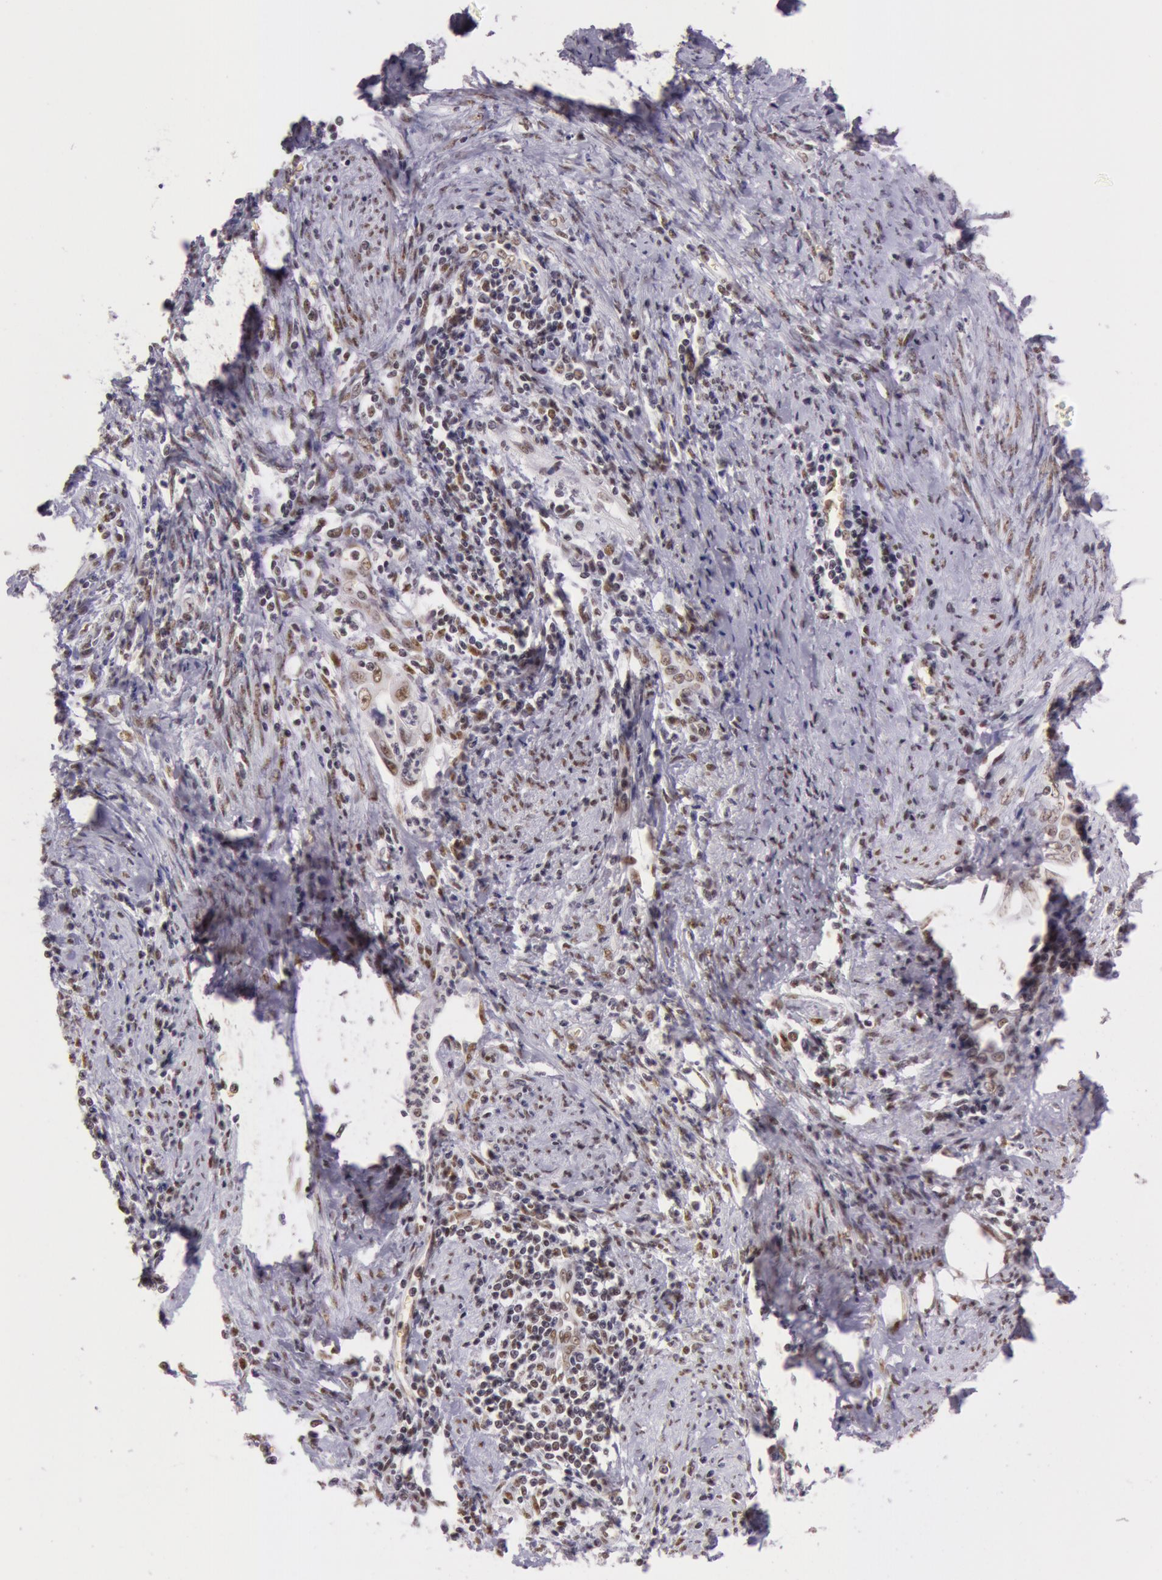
{"staining": {"intensity": "weak", "quantity": "25%-75%", "location": "nuclear"}, "tissue": "cervical cancer", "cell_type": "Tumor cells", "image_type": "cancer", "snomed": [{"axis": "morphology", "description": "Normal tissue, NOS"}, {"axis": "morphology", "description": "Adenocarcinoma, NOS"}, {"axis": "topography", "description": "Cervix"}], "caption": "Weak nuclear positivity for a protein is appreciated in about 25%-75% of tumor cells of cervical cancer (adenocarcinoma) using immunohistochemistry.", "gene": "NBN", "patient": {"sex": "female", "age": 34}}